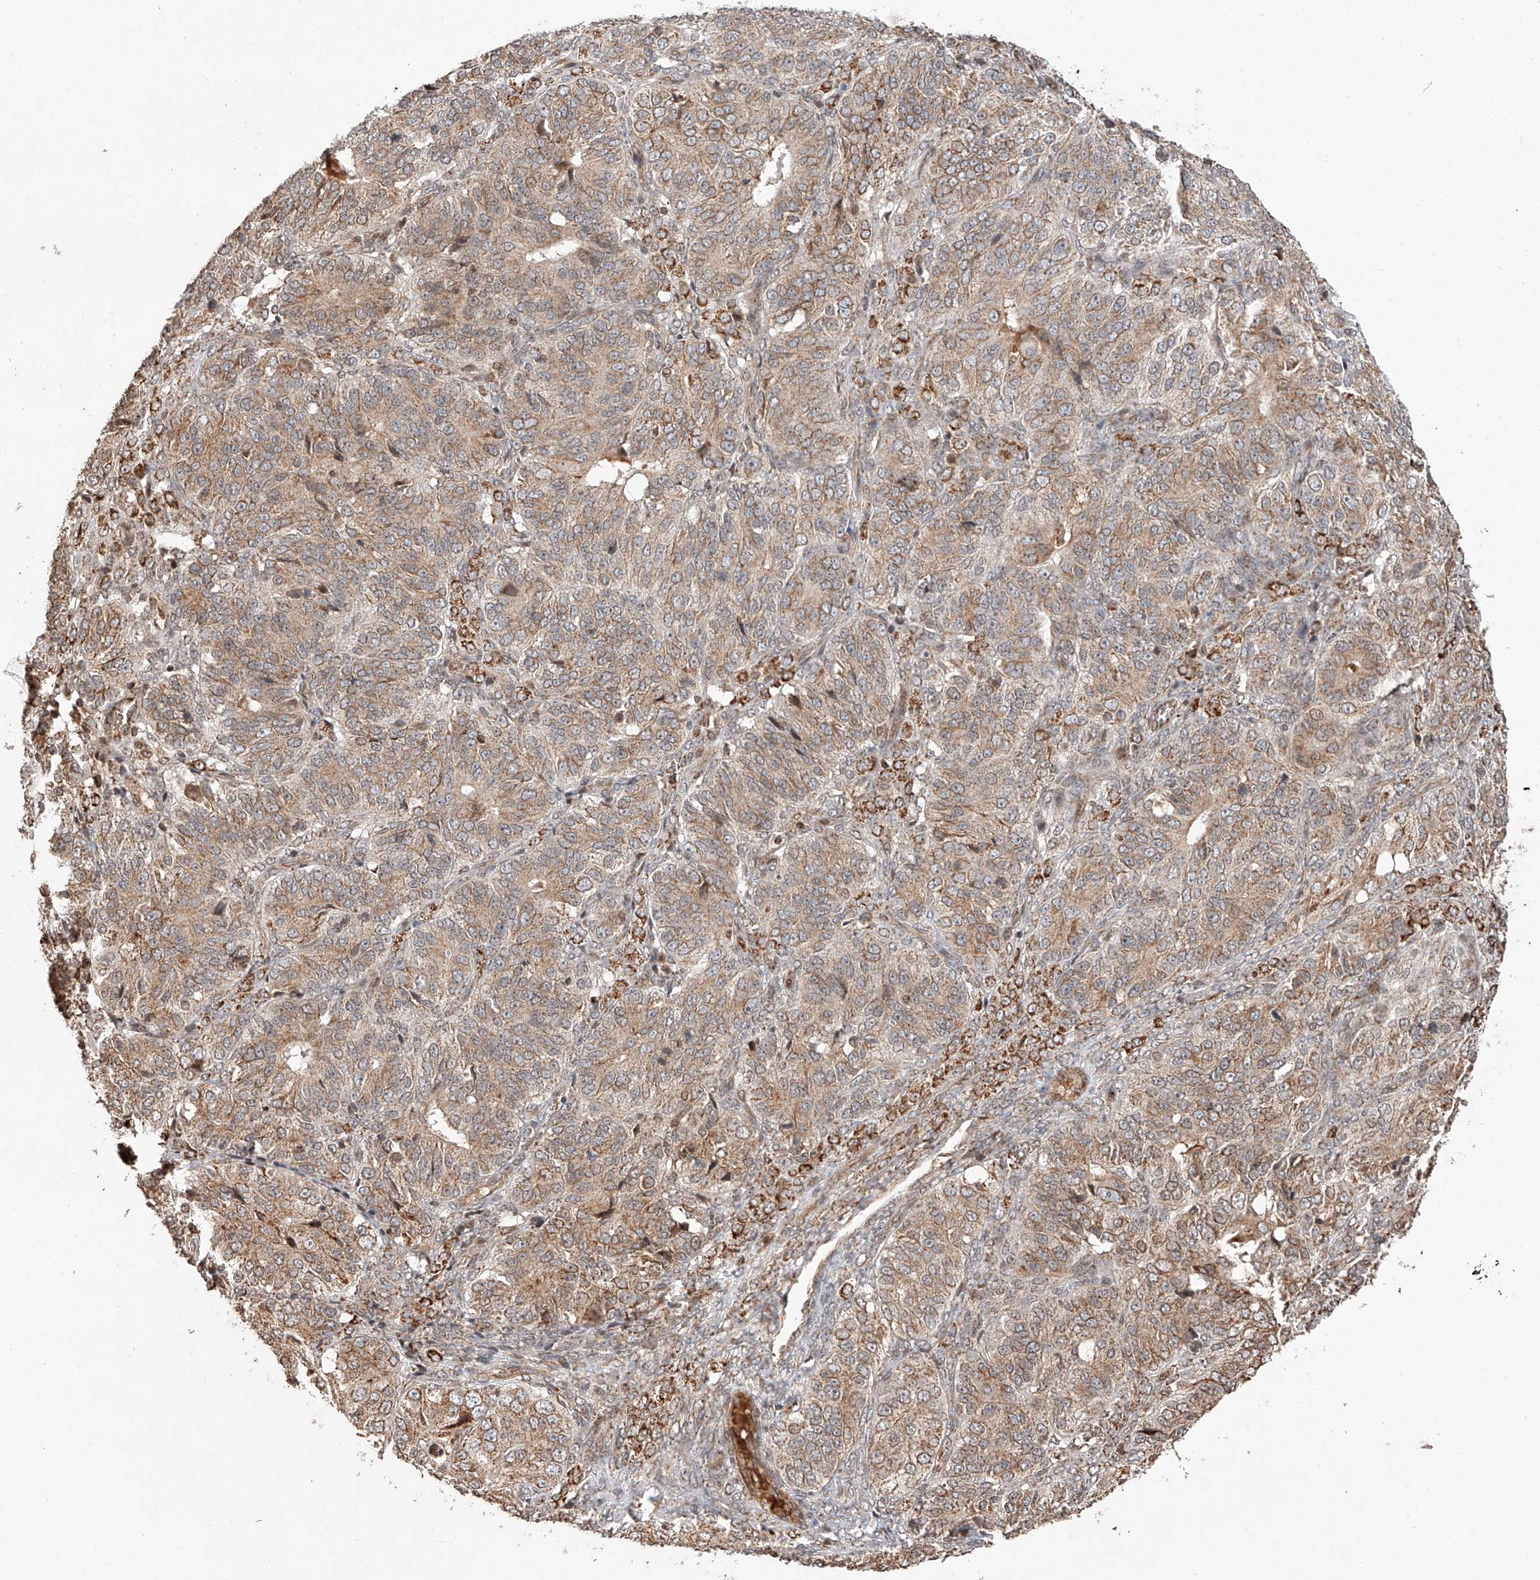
{"staining": {"intensity": "moderate", "quantity": "25%-75%", "location": "cytoplasmic/membranous"}, "tissue": "ovarian cancer", "cell_type": "Tumor cells", "image_type": "cancer", "snomed": [{"axis": "morphology", "description": "Carcinoma, endometroid"}, {"axis": "topography", "description": "Ovary"}], "caption": "IHC of human ovarian cancer exhibits medium levels of moderate cytoplasmic/membranous staining in approximately 25%-75% of tumor cells.", "gene": "ARHGAP33", "patient": {"sex": "female", "age": 51}}